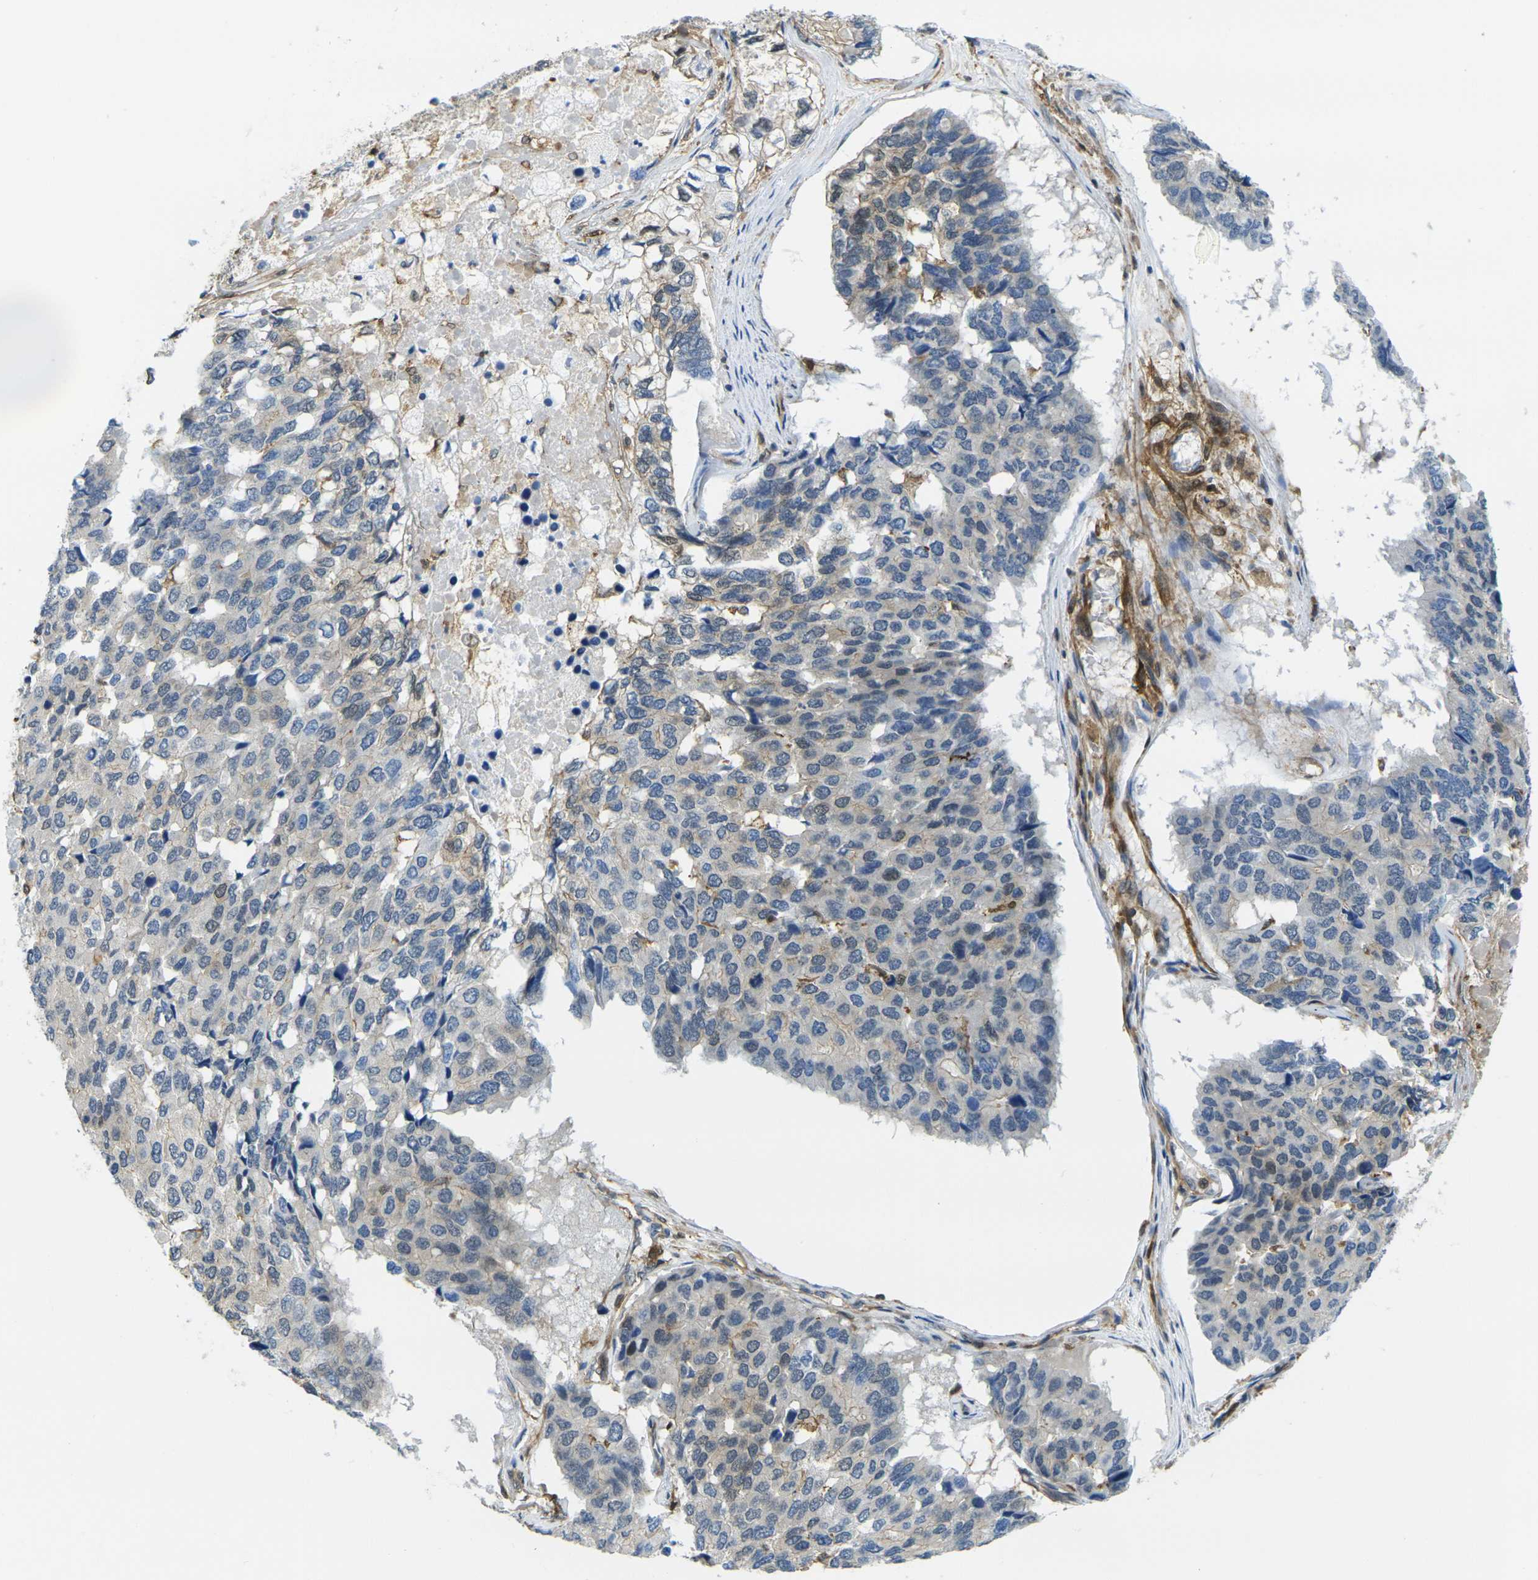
{"staining": {"intensity": "weak", "quantity": "<25%", "location": "cytoplasmic/membranous"}, "tissue": "pancreatic cancer", "cell_type": "Tumor cells", "image_type": "cancer", "snomed": [{"axis": "morphology", "description": "Adenocarcinoma, NOS"}, {"axis": "topography", "description": "Pancreas"}], "caption": "DAB (3,3'-diaminobenzidine) immunohistochemical staining of pancreatic cancer (adenocarcinoma) reveals no significant staining in tumor cells. (DAB immunohistochemistry visualized using brightfield microscopy, high magnification).", "gene": "LASP1", "patient": {"sex": "male", "age": 50}}